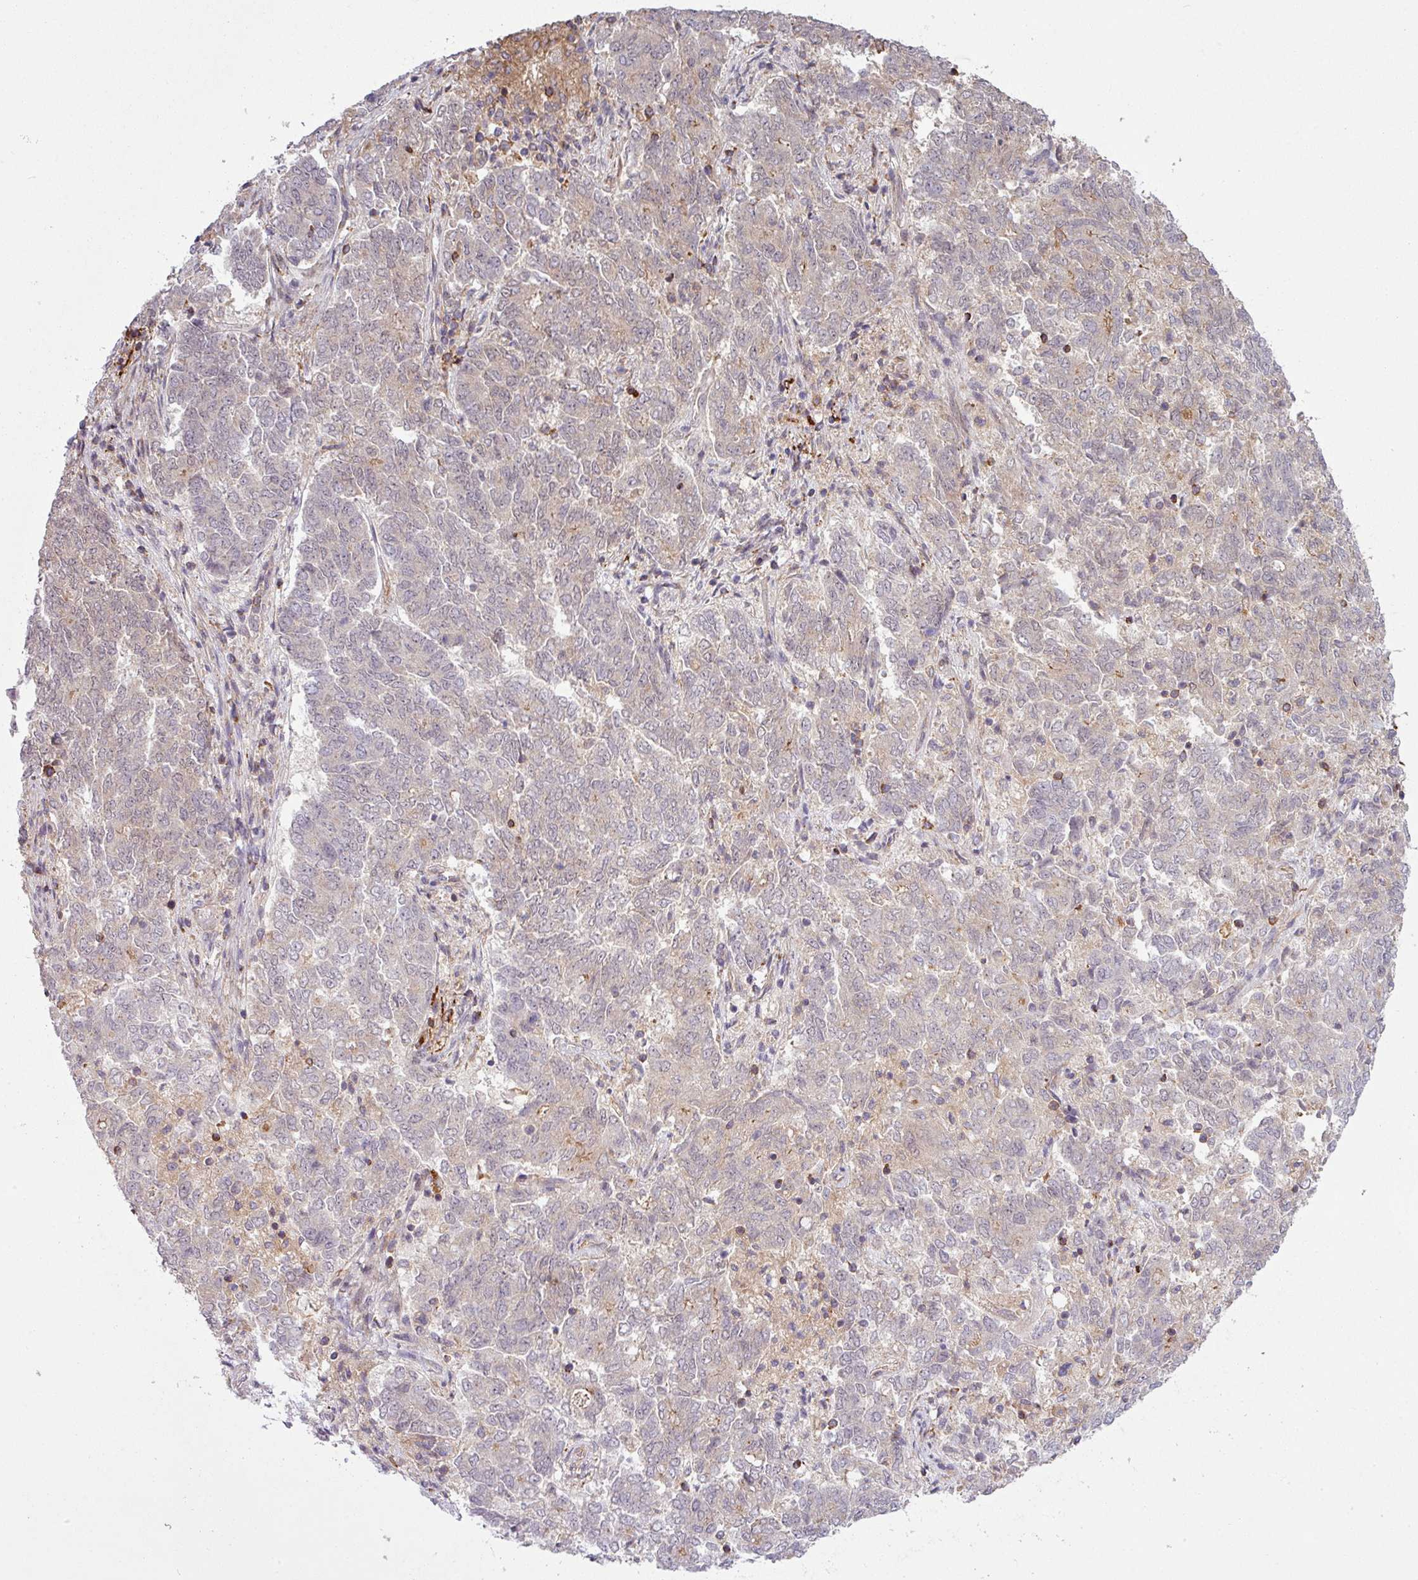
{"staining": {"intensity": "negative", "quantity": "none", "location": "none"}, "tissue": "endometrial cancer", "cell_type": "Tumor cells", "image_type": "cancer", "snomed": [{"axis": "morphology", "description": "Adenocarcinoma, NOS"}, {"axis": "topography", "description": "Endometrium"}], "caption": "High power microscopy micrograph of an IHC micrograph of endometrial cancer (adenocarcinoma), revealing no significant staining in tumor cells. (Brightfield microscopy of DAB IHC at high magnification).", "gene": "ZC2HC1C", "patient": {"sex": "female", "age": 80}}